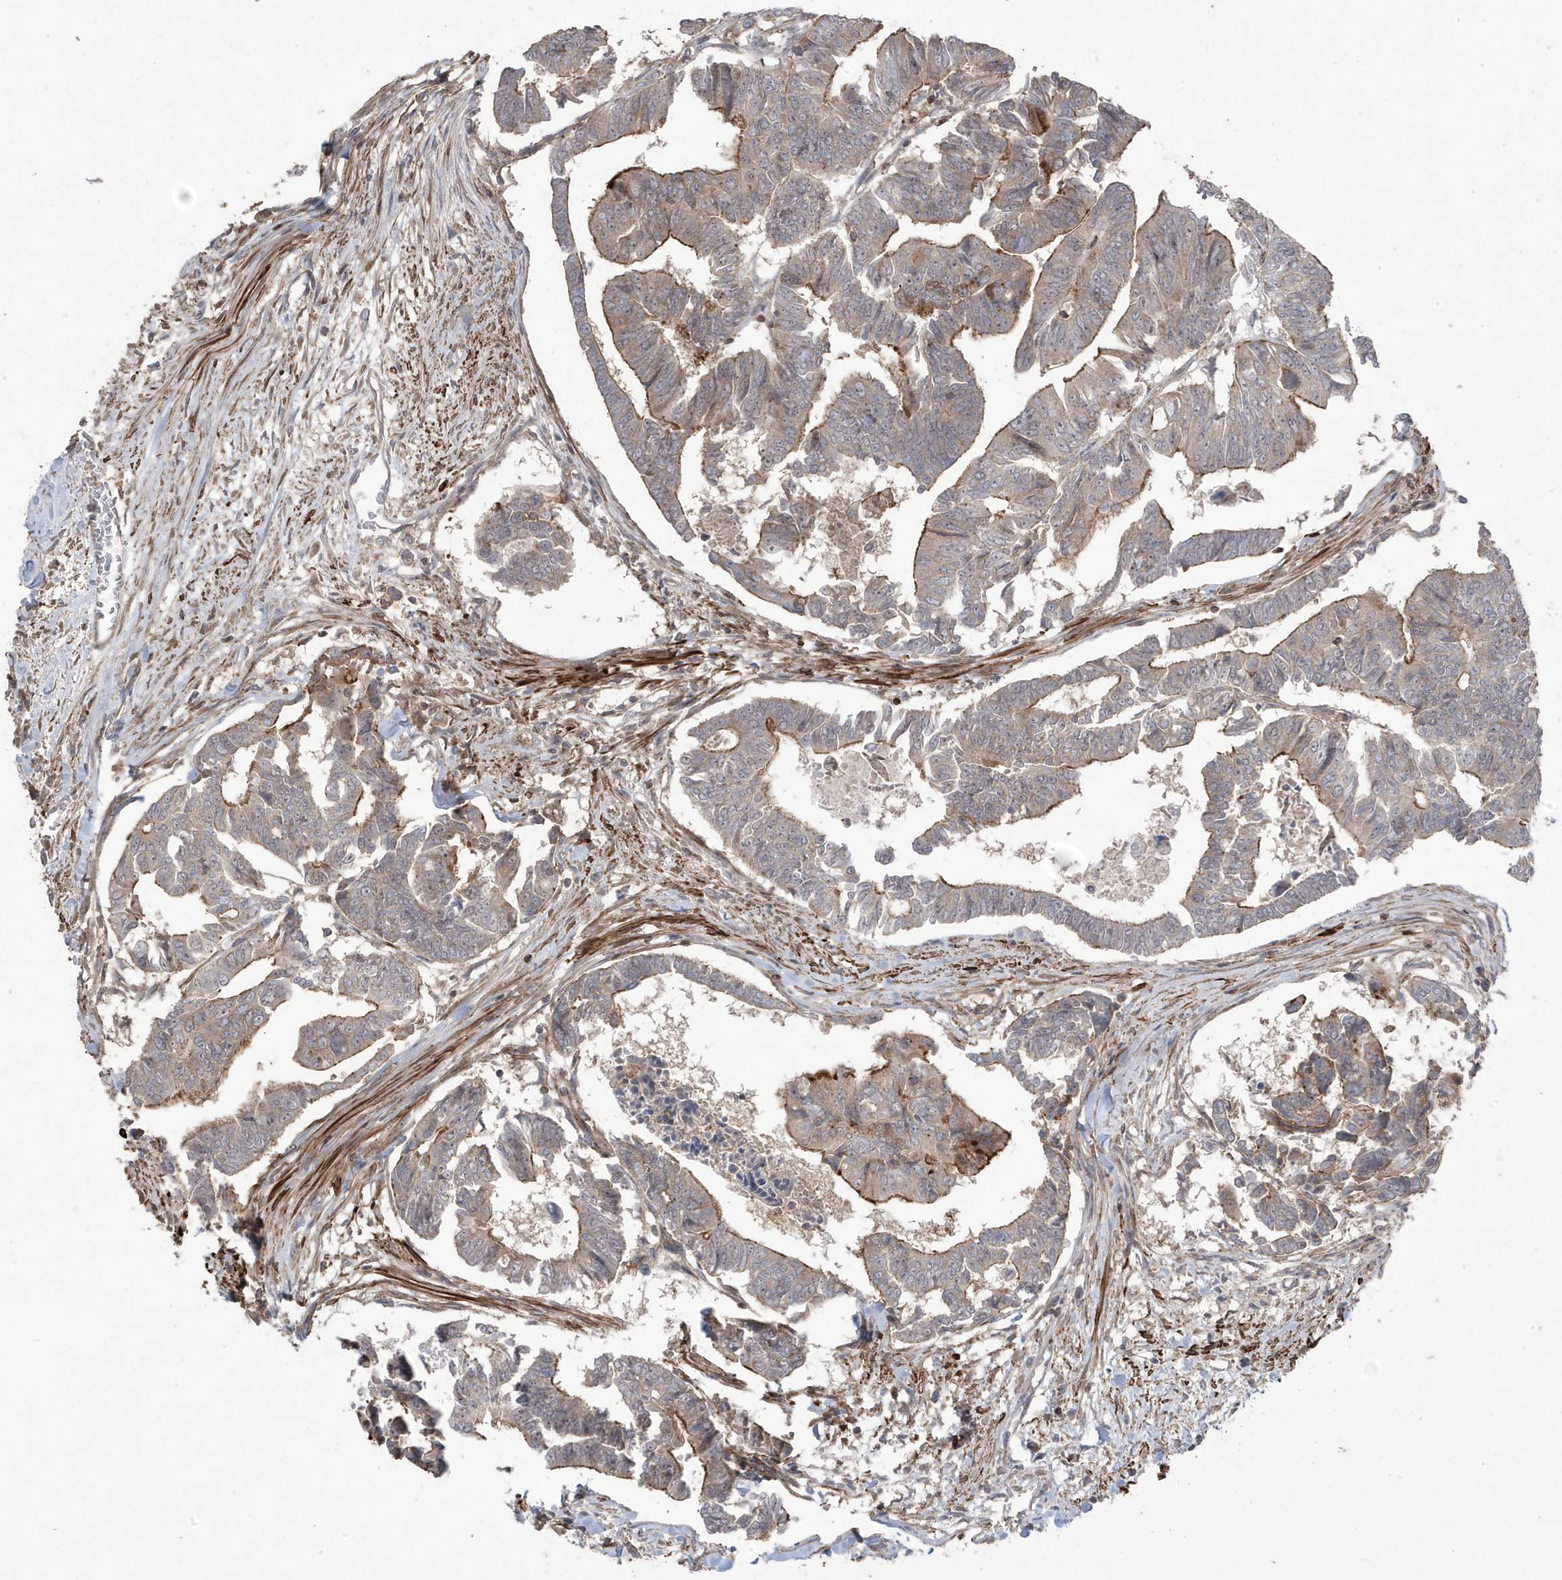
{"staining": {"intensity": "moderate", "quantity": "<25%", "location": "cytoplasmic/membranous"}, "tissue": "colorectal cancer", "cell_type": "Tumor cells", "image_type": "cancer", "snomed": [{"axis": "morphology", "description": "Adenocarcinoma, NOS"}, {"axis": "topography", "description": "Rectum"}], "caption": "The micrograph demonstrates immunohistochemical staining of colorectal adenocarcinoma. There is moderate cytoplasmic/membranous staining is present in about <25% of tumor cells.", "gene": "CETN3", "patient": {"sex": "female", "age": 65}}